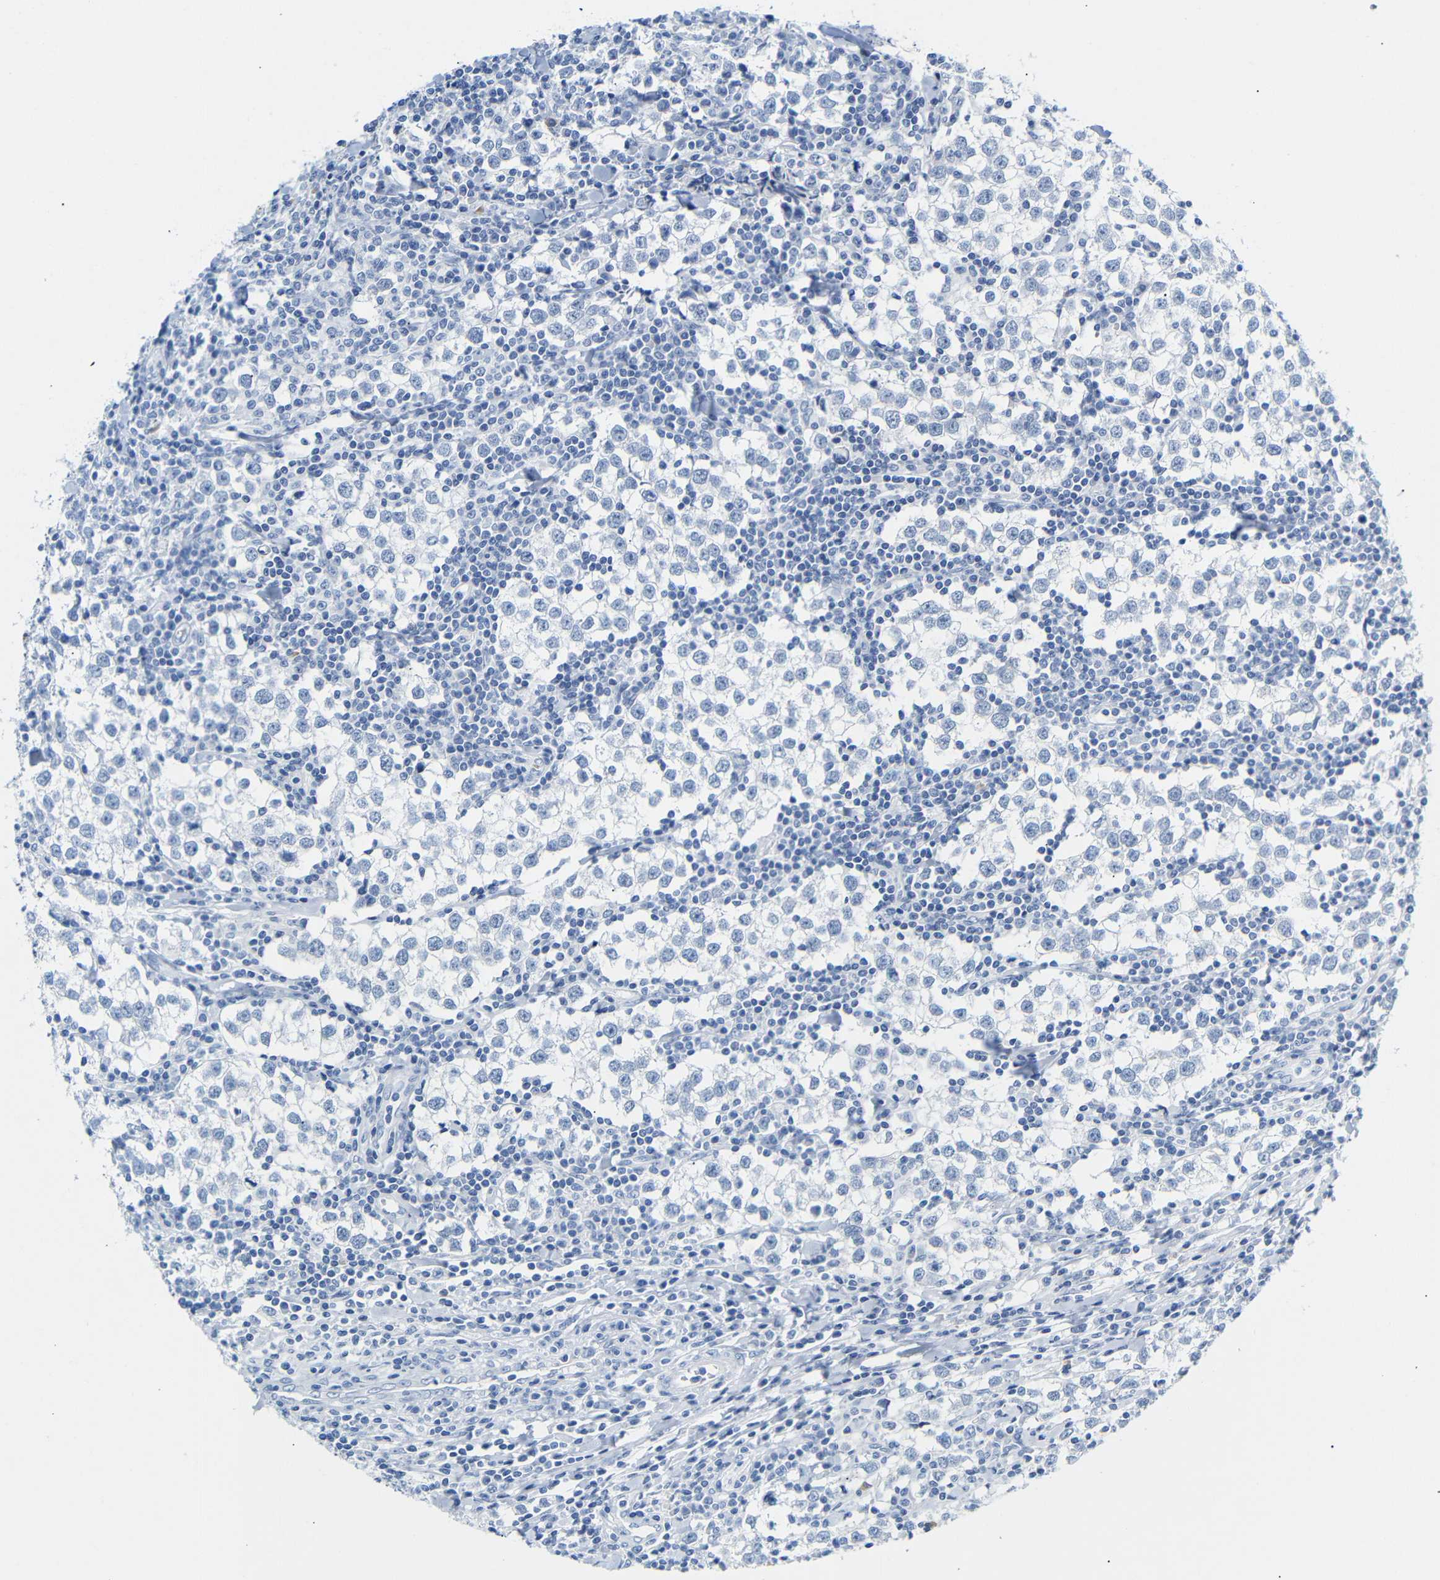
{"staining": {"intensity": "negative", "quantity": "none", "location": "none"}, "tissue": "testis cancer", "cell_type": "Tumor cells", "image_type": "cancer", "snomed": [{"axis": "morphology", "description": "Seminoma, NOS"}, {"axis": "morphology", "description": "Carcinoma, Embryonal, NOS"}, {"axis": "topography", "description": "Testis"}], "caption": "High power microscopy photomicrograph of an IHC image of testis cancer (seminoma), revealing no significant expression in tumor cells.", "gene": "ERVMER34-1", "patient": {"sex": "male", "age": 36}}